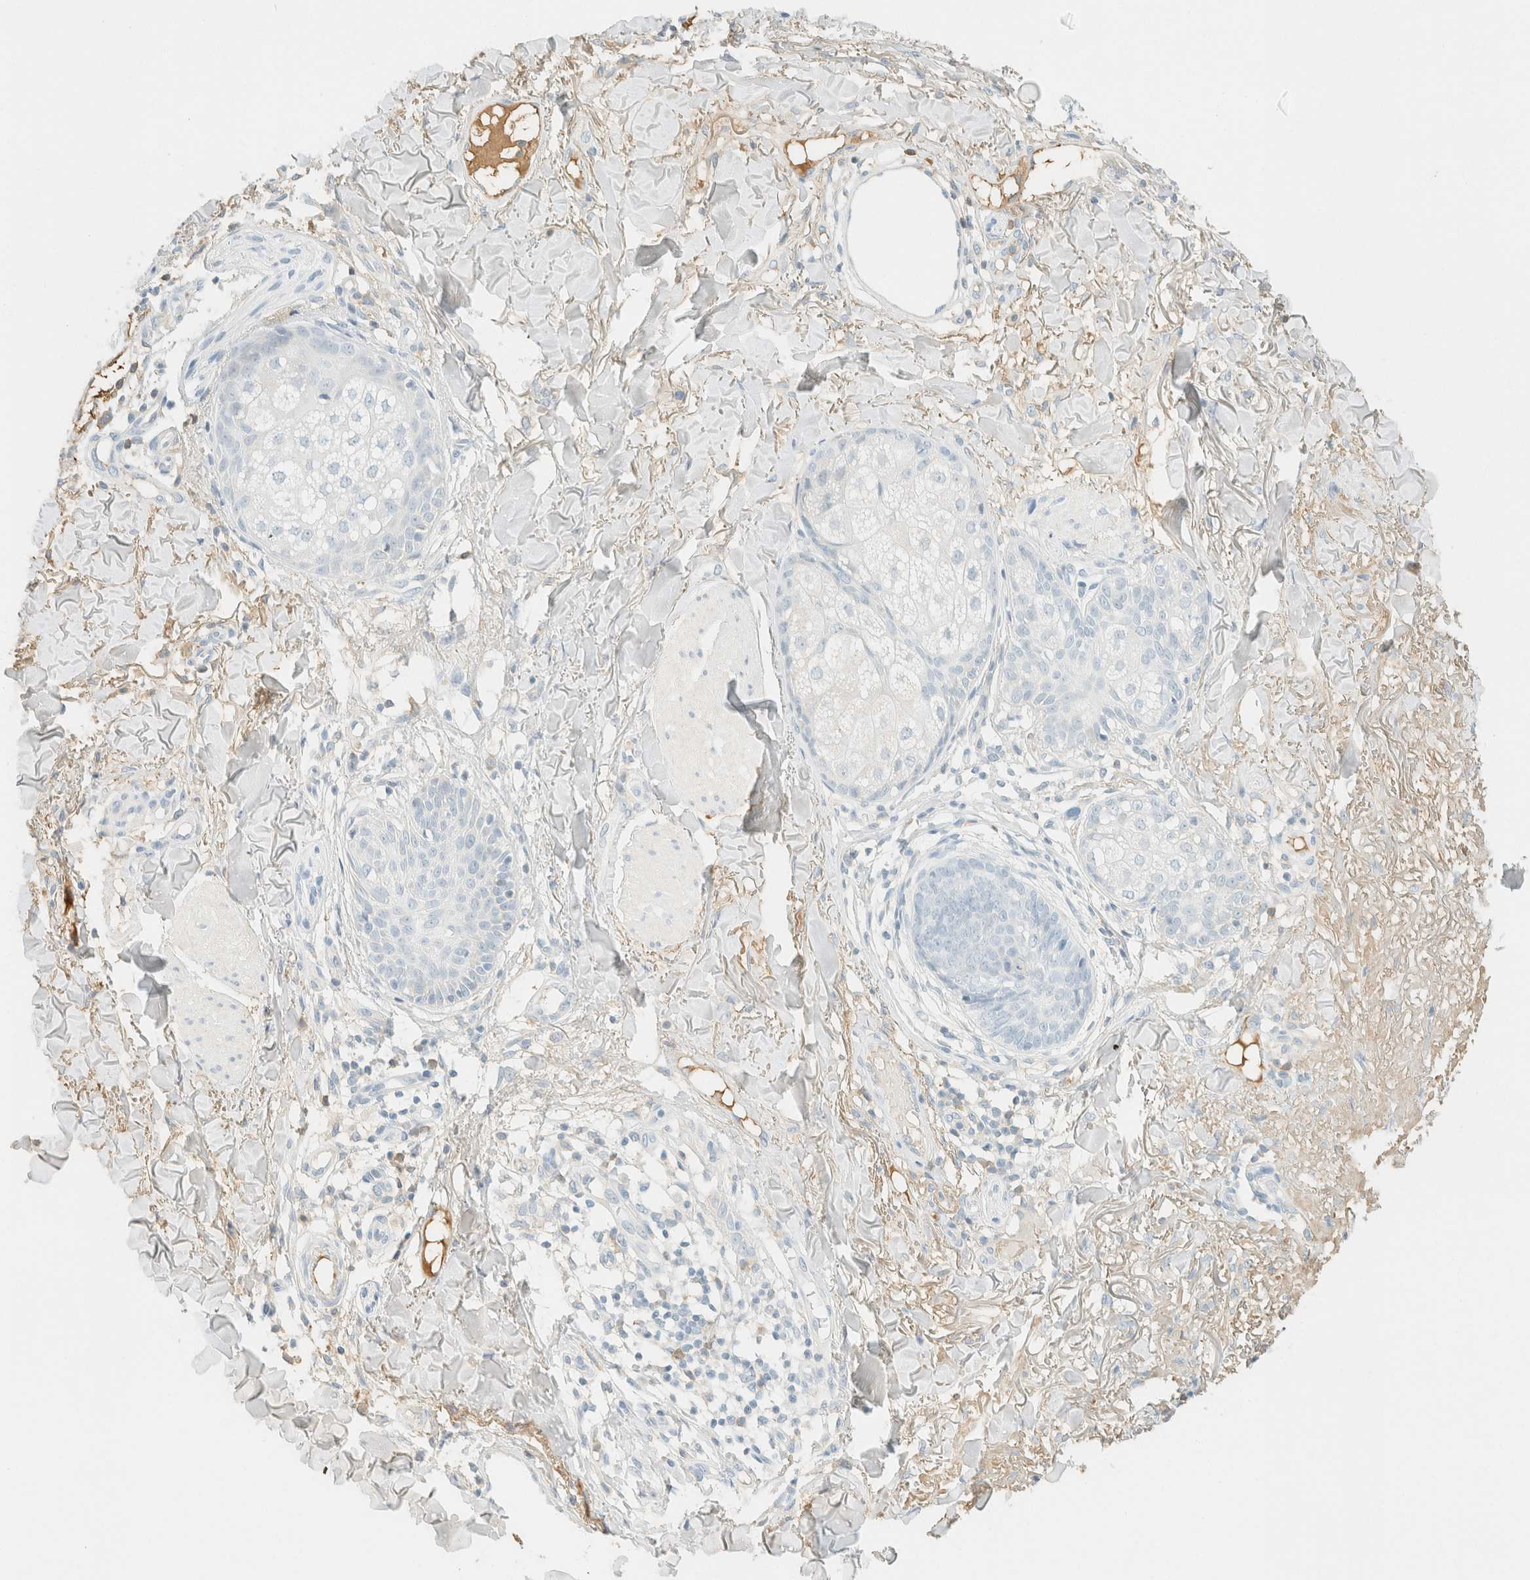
{"staining": {"intensity": "negative", "quantity": "none", "location": "none"}, "tissue": "skin cancer", "cell_type": "Tumor cells", "image_type": "cancer", "snomed": [{"axis": "morphology", "description": "Normal tissue, NOS"}, {"axis": "morphology", "description": "Basal cell carcinoma"}, {"axis": "topography", "description": "Skin"}], "caption": "Image shows no protein staining in tumor cells of skin basal cell carcinoma tissue.", "gene": "GPA33", "patient": {"sex": "male", "age": 52}}